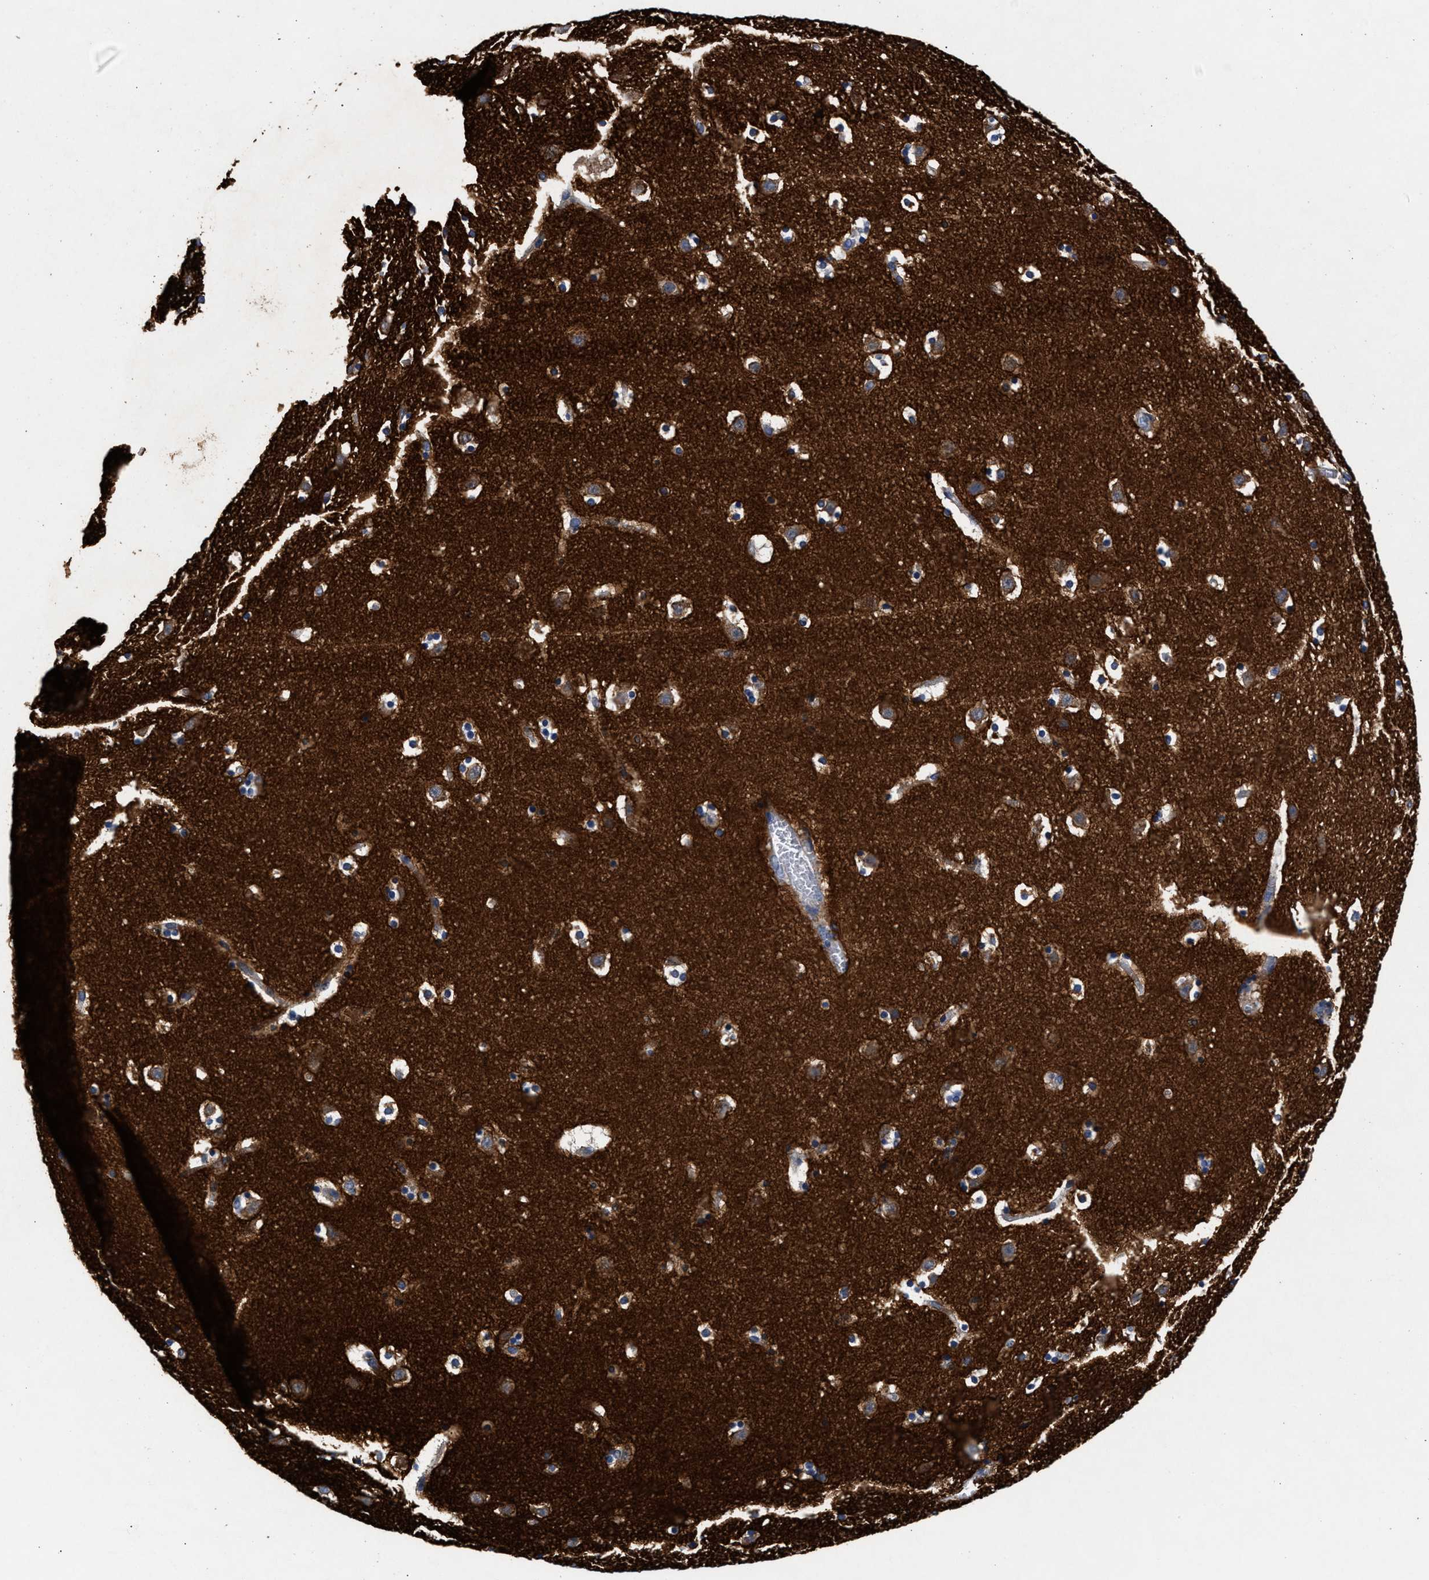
{"staining": {"intensity": "weak", "quantity": "<25%", "location": "cytoplasmic/membranous"}, "tissue": "caudate", "cell_type": "Glial cells", "image_type": "normal", "snomed": [{"axis": "morphology", "description": "Normal tissue, NOS"}, {"axis": "topography", "description": "Lateral ventricle wall"}], "caption": "Protein analysis of benign caudate displays no significant staining in glial cells. (Brightfield microscopy of DAB (3,3'-diaminobenzidine) immunohistochemistry (IHC) at high magnification).", "gene": "GNAI3", "patient": {"sex": "male", "age": 45}}